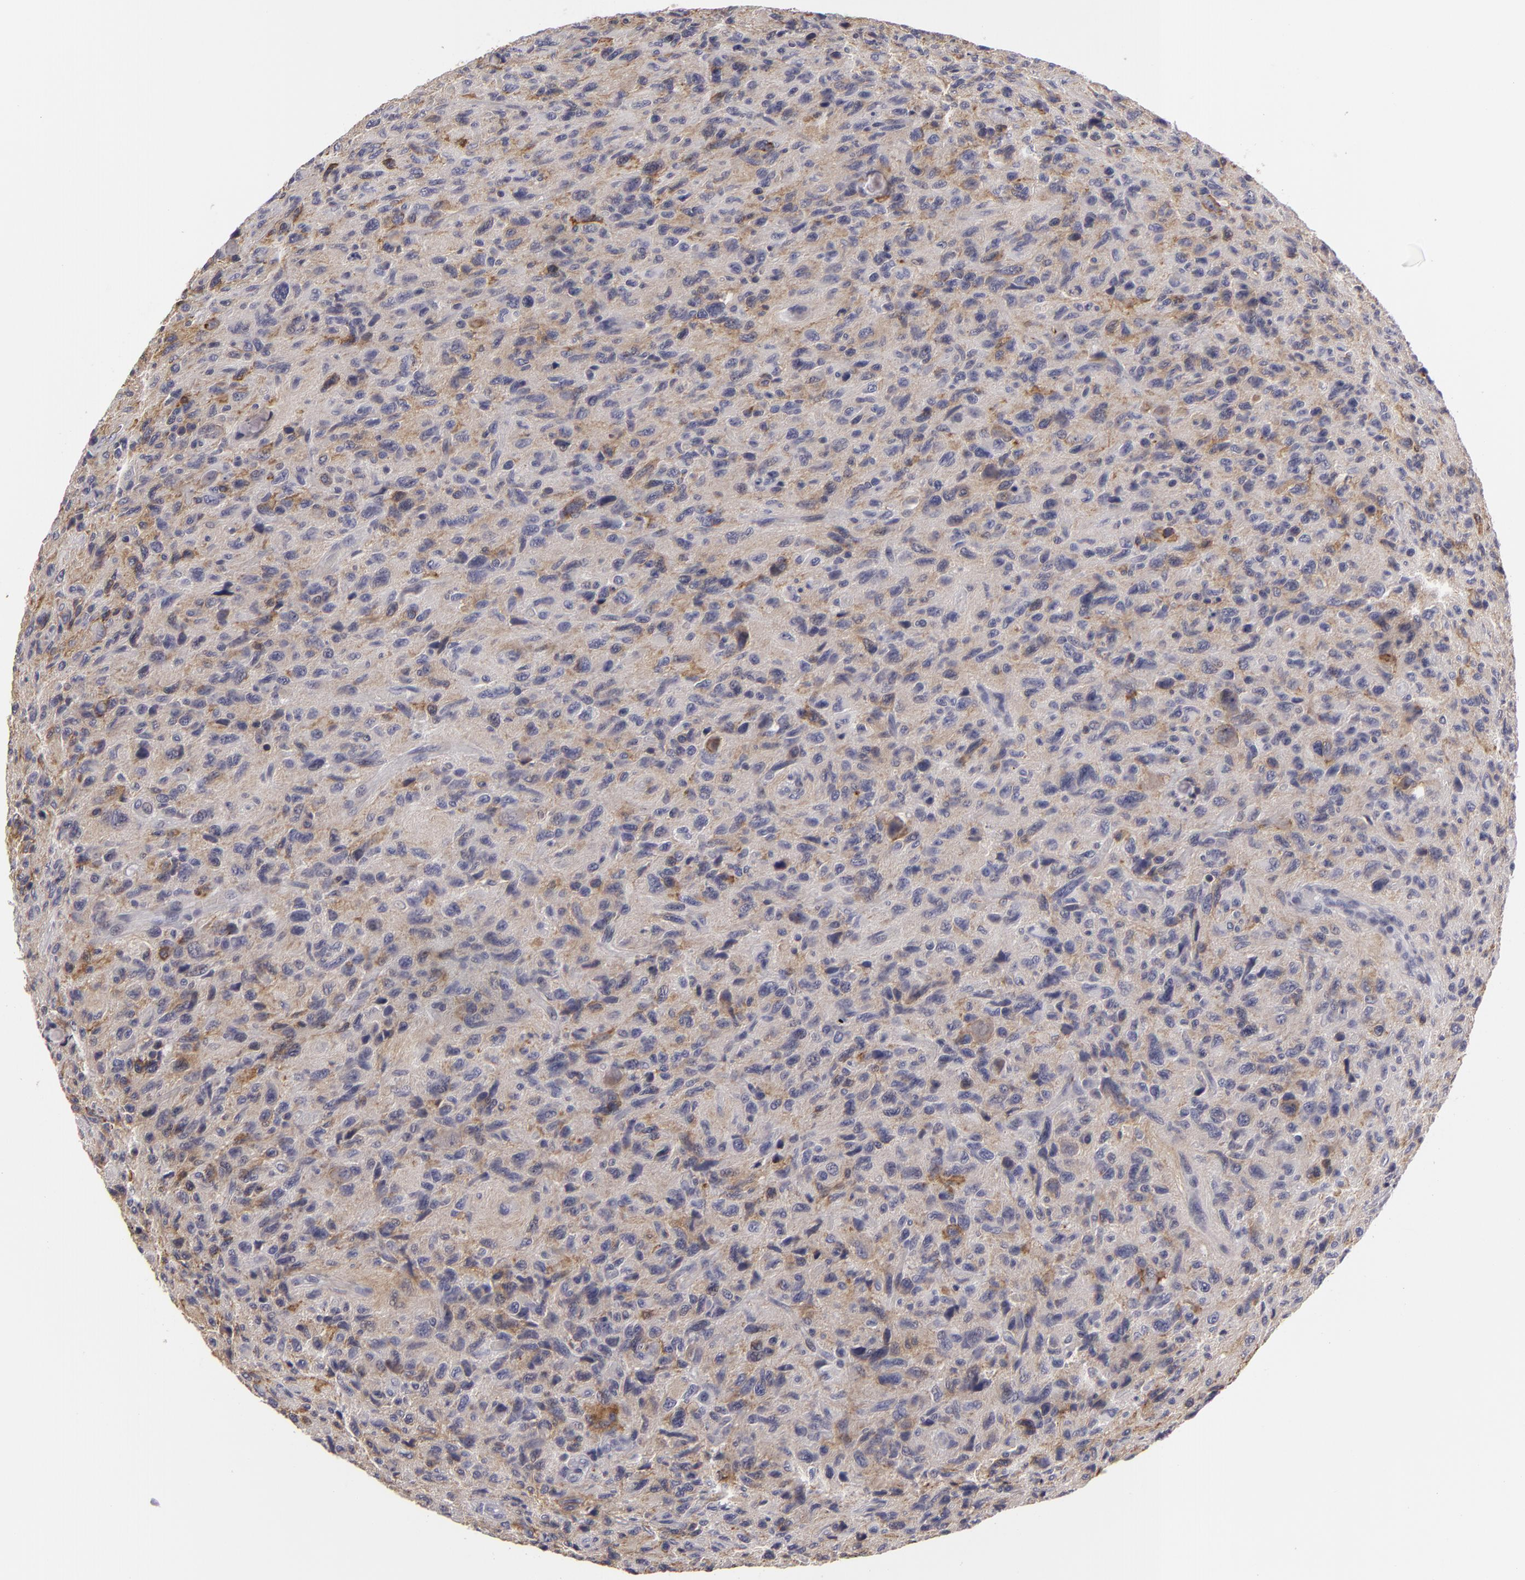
{"staining": {"intensity": "moderate", "quantity": "25%-75%", "location": "cytoplasmic/membranous"}, "tissue": "glioma", "cell_type": "Tumor cells", "image_type": "cancer", "snomed": [{"axis": "morphology", "description": "Glioma, malignant, High grade"}, {"axis": "topography", "description": "Brain"}], "caption": "Malignant glioma (high-grade) stained with DAB (3,3'-diaminobenzidine) immunohistochemistry displays medium levels of moderate cytoplasmic/membranous expression in approximately 25%-75% of tumor cells. (Stains: DAB (3,3'-diaminobenzidine) in brown, nuclei in blue, Microscopy: brightfield microscopy at high magnification).", "gene": "ATP2B3", "patient": {"sex": "female", "age": 60}}